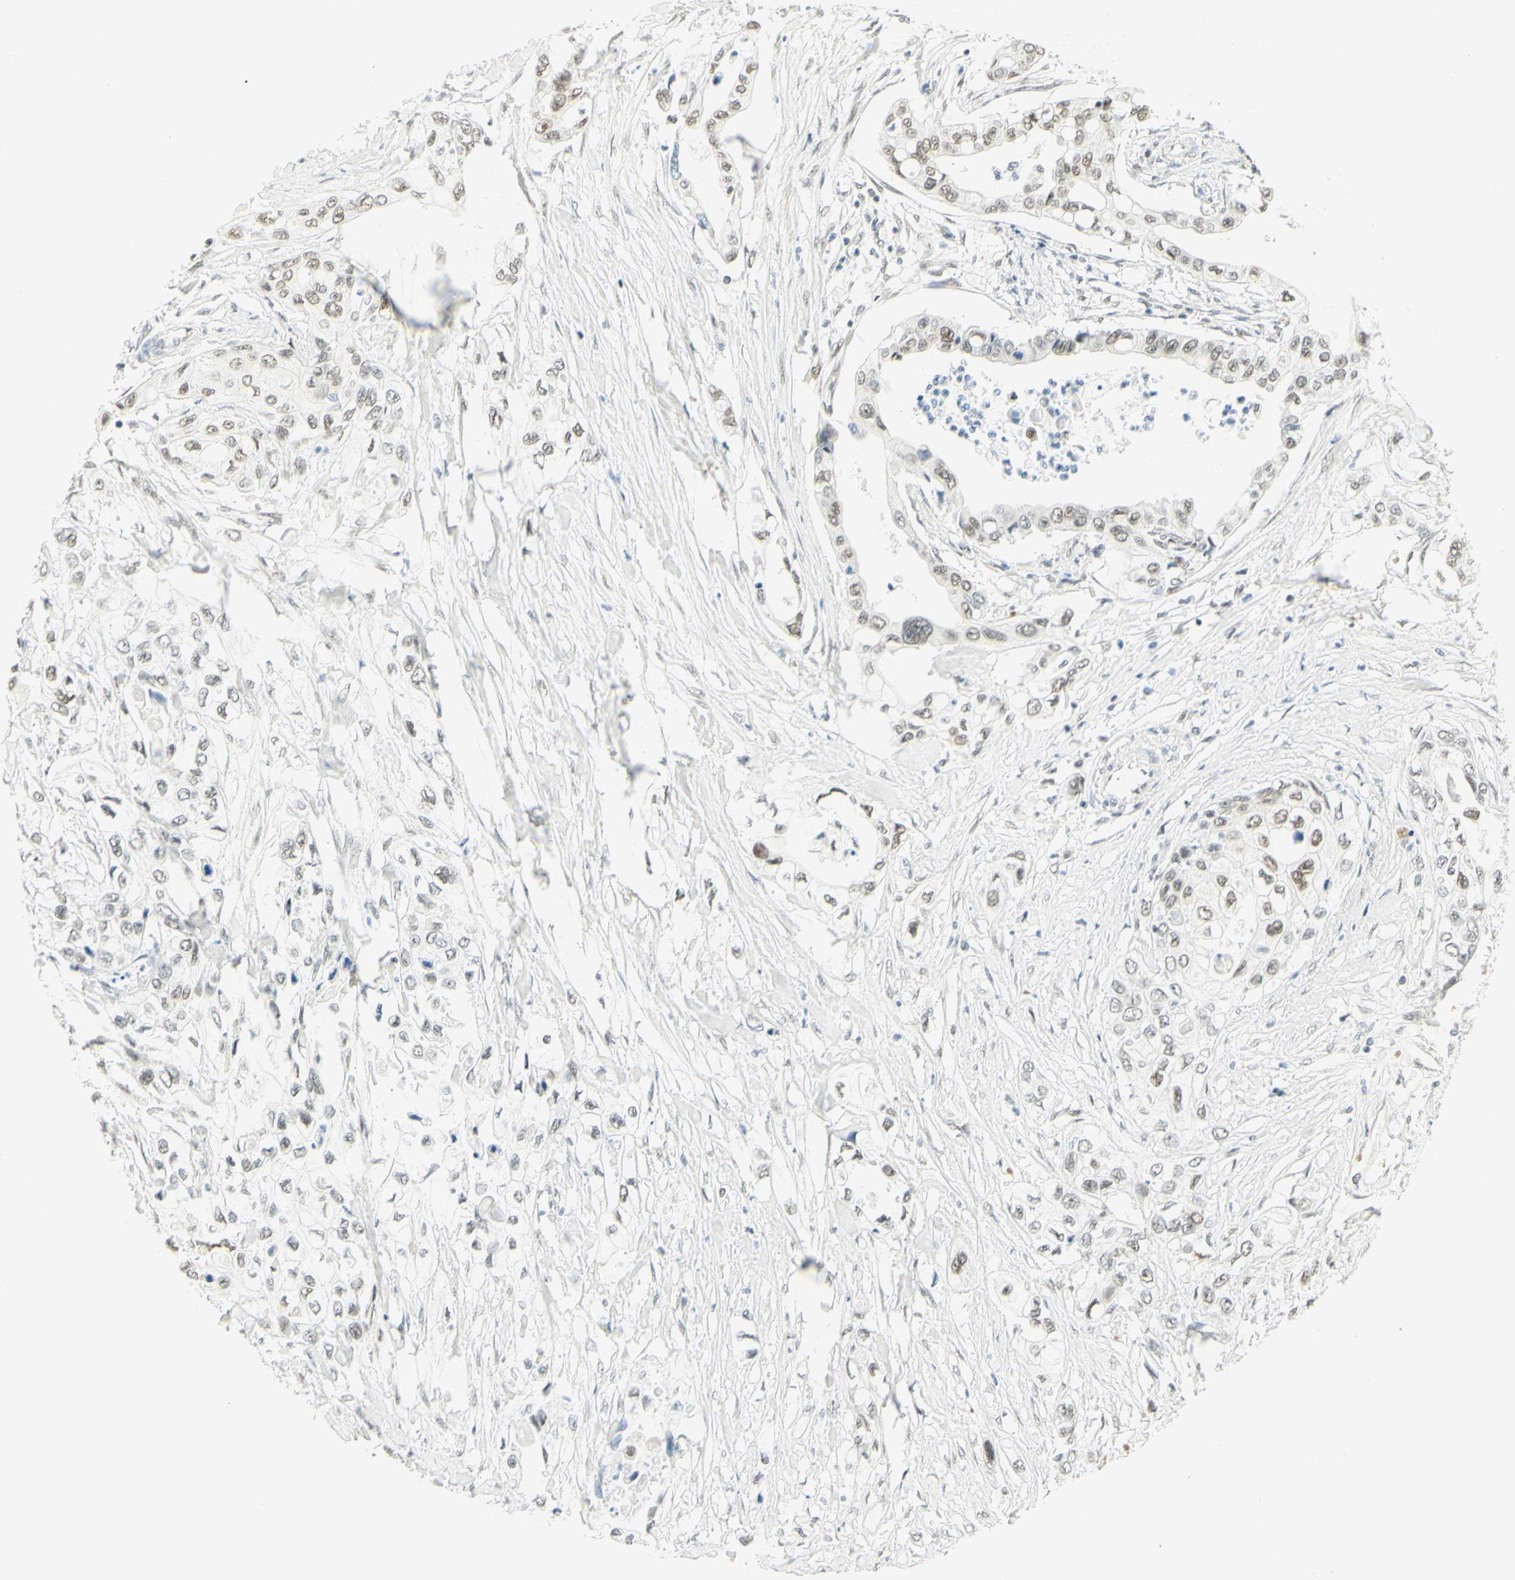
{"staining": {"intensity": "weak", "quantity": ">75%", "location": "nuclear"}, "tissue": "pancreatic cancer", "cell_type": "Tumor cells", "image_type": "cancer", "snomed": [{"axis": "morphology", "description": "Adenocarcinoma, NOS"}, {"axis": "topography", "description": "Pancreas"}], "caption": "A brown stain shows weak nuclear expression of a protein in pancreatic cancer (adenocarcinoma) tumor cells.", "gene": "PMS2", "patient": {"sex": "female", "age": 70}}